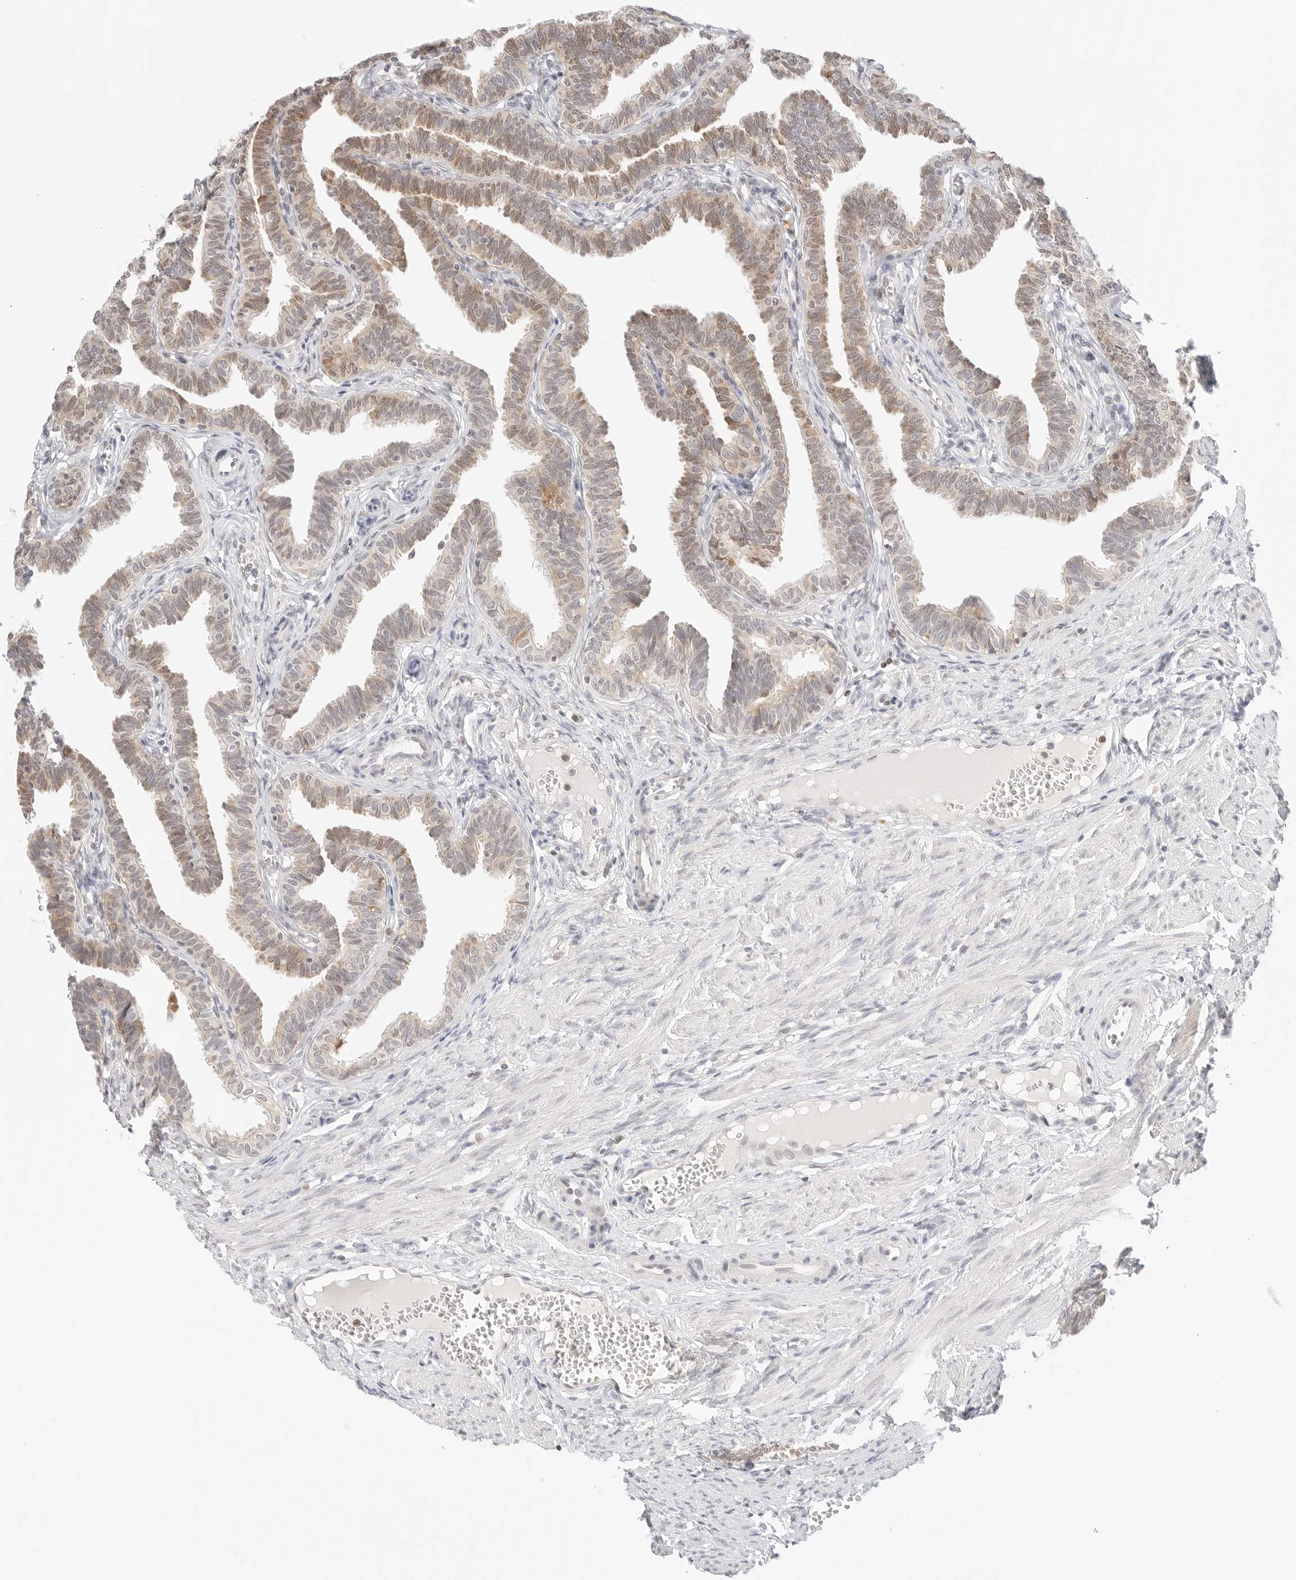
{"staining": {"intensity": "moderate", "quantity": "25%-75%", "location": "cytoplasmic/membranous"}, "tissue": "fallopian tube", "cell_type": "Glandular cells", "image_type": "normal", "snomed": [{"axis": "morphology", "description": "Normal tissue, NOS"}, {"axis": "topography", "description": "Fallopian tube"}, {"axis": "topography", "description": "Ovary"}], "caption": "Approximately 25%-75% of glandular cells in benign fallopian tube demonstrate moderate cytoplasmic/membranous protein positivity as visualized by brown immunohistochemical staining.", "gene": "ERO1B", "patient": {"sex": "female", "age": 23}}